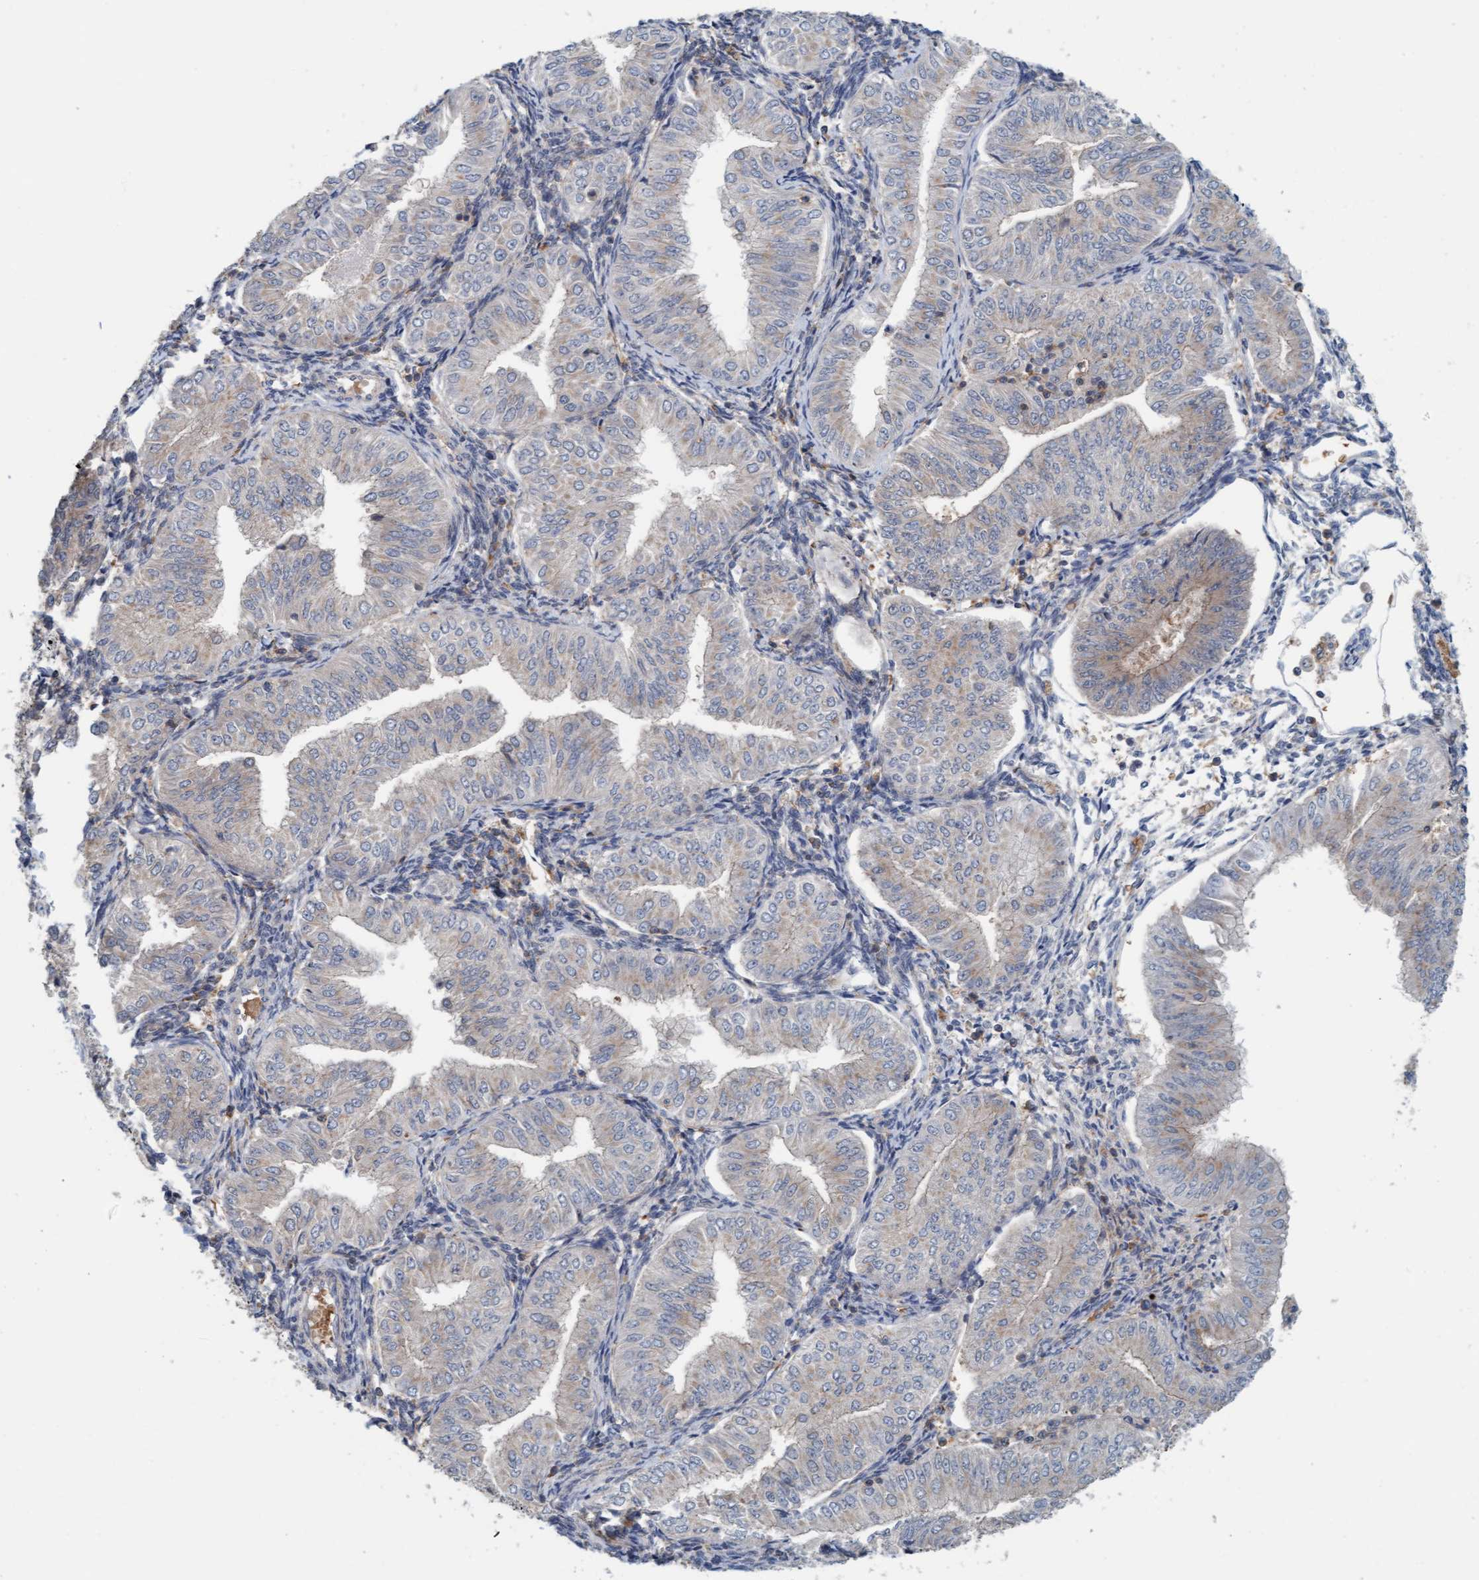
{"staining": {"intensity": "negative", "quantity": "none", "location": "none"}, "tissue": "endometrial cancer", "cell_type": "Tumor cells", "image_type": "cancer", "snomed": [{"axis": "morphology", "description": "Normal tissue, NOS"}, {"axis": "morphology", "description": "Adenocarcinoma, NOS"}, {"axis": "topography", "description": "Endometrium"}], "caption": "There is no significant staining in tumor cells of adenocarcinoma (endometrial).", "gene": "UBAP1", "patient": {"sex": "female", "age": 53}}